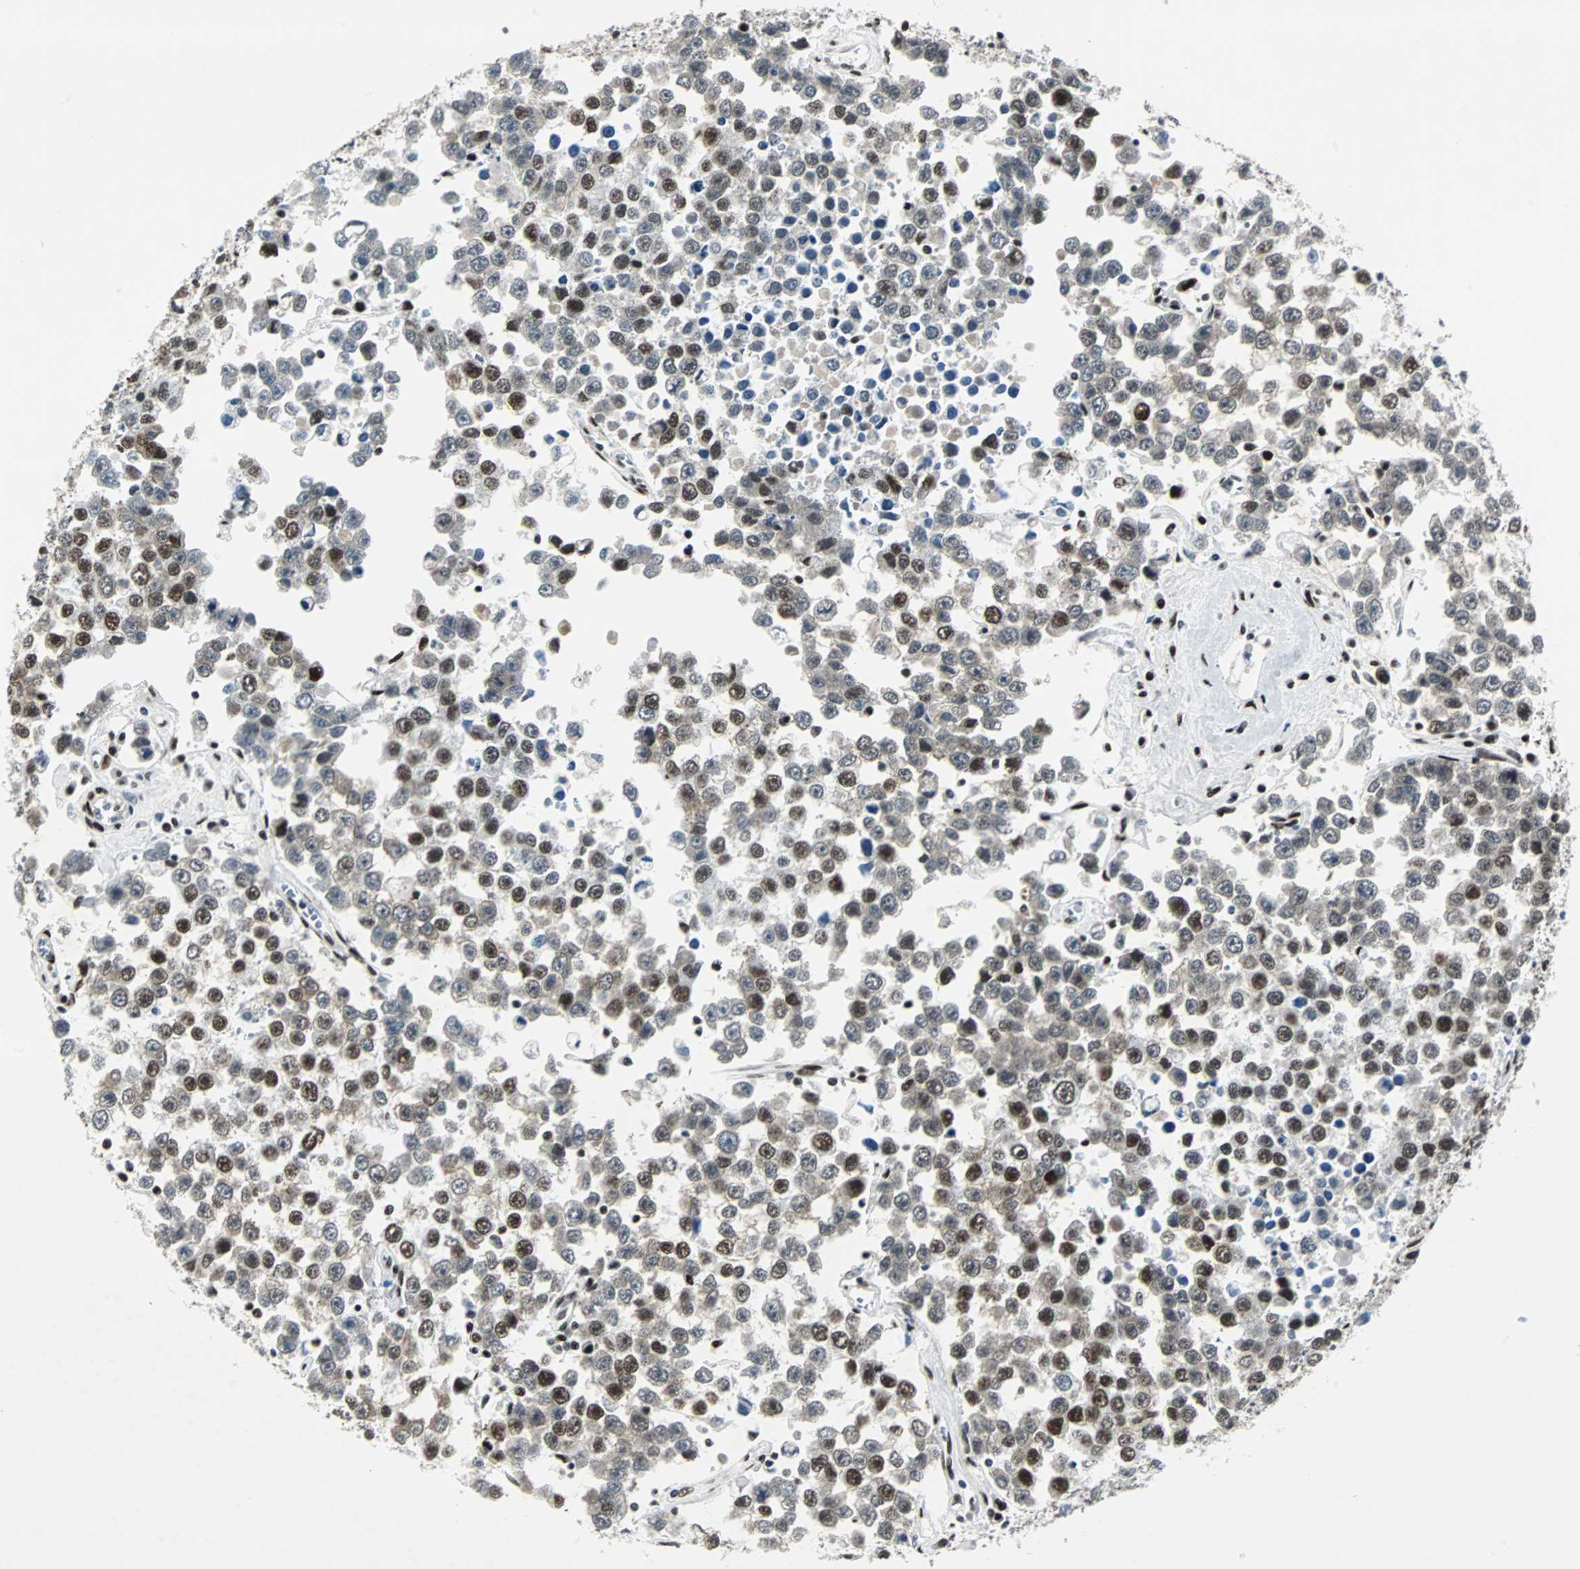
{"staining": {"intensity": "strong", "quantity": "25%-75%", "location": "nuclear"}, "tissue": "testis cancer", "cell_type": "Tumor cells", "image_type": "cancer", "snomed": [{"axis": "morphology", "description": "Seminoma, NOS"}, {"axis": "morphology", "description": "Carcinoma, Embryonal, NOS"}, {"axis": "topography", "description": "Testis"}], "caption": "The immunohistochemical stain labels strong nuclear positivity in tumor cells of testis cancer tissue.", "gene": "MEF2D", "patient": {"sex": "male", "age": 52}}